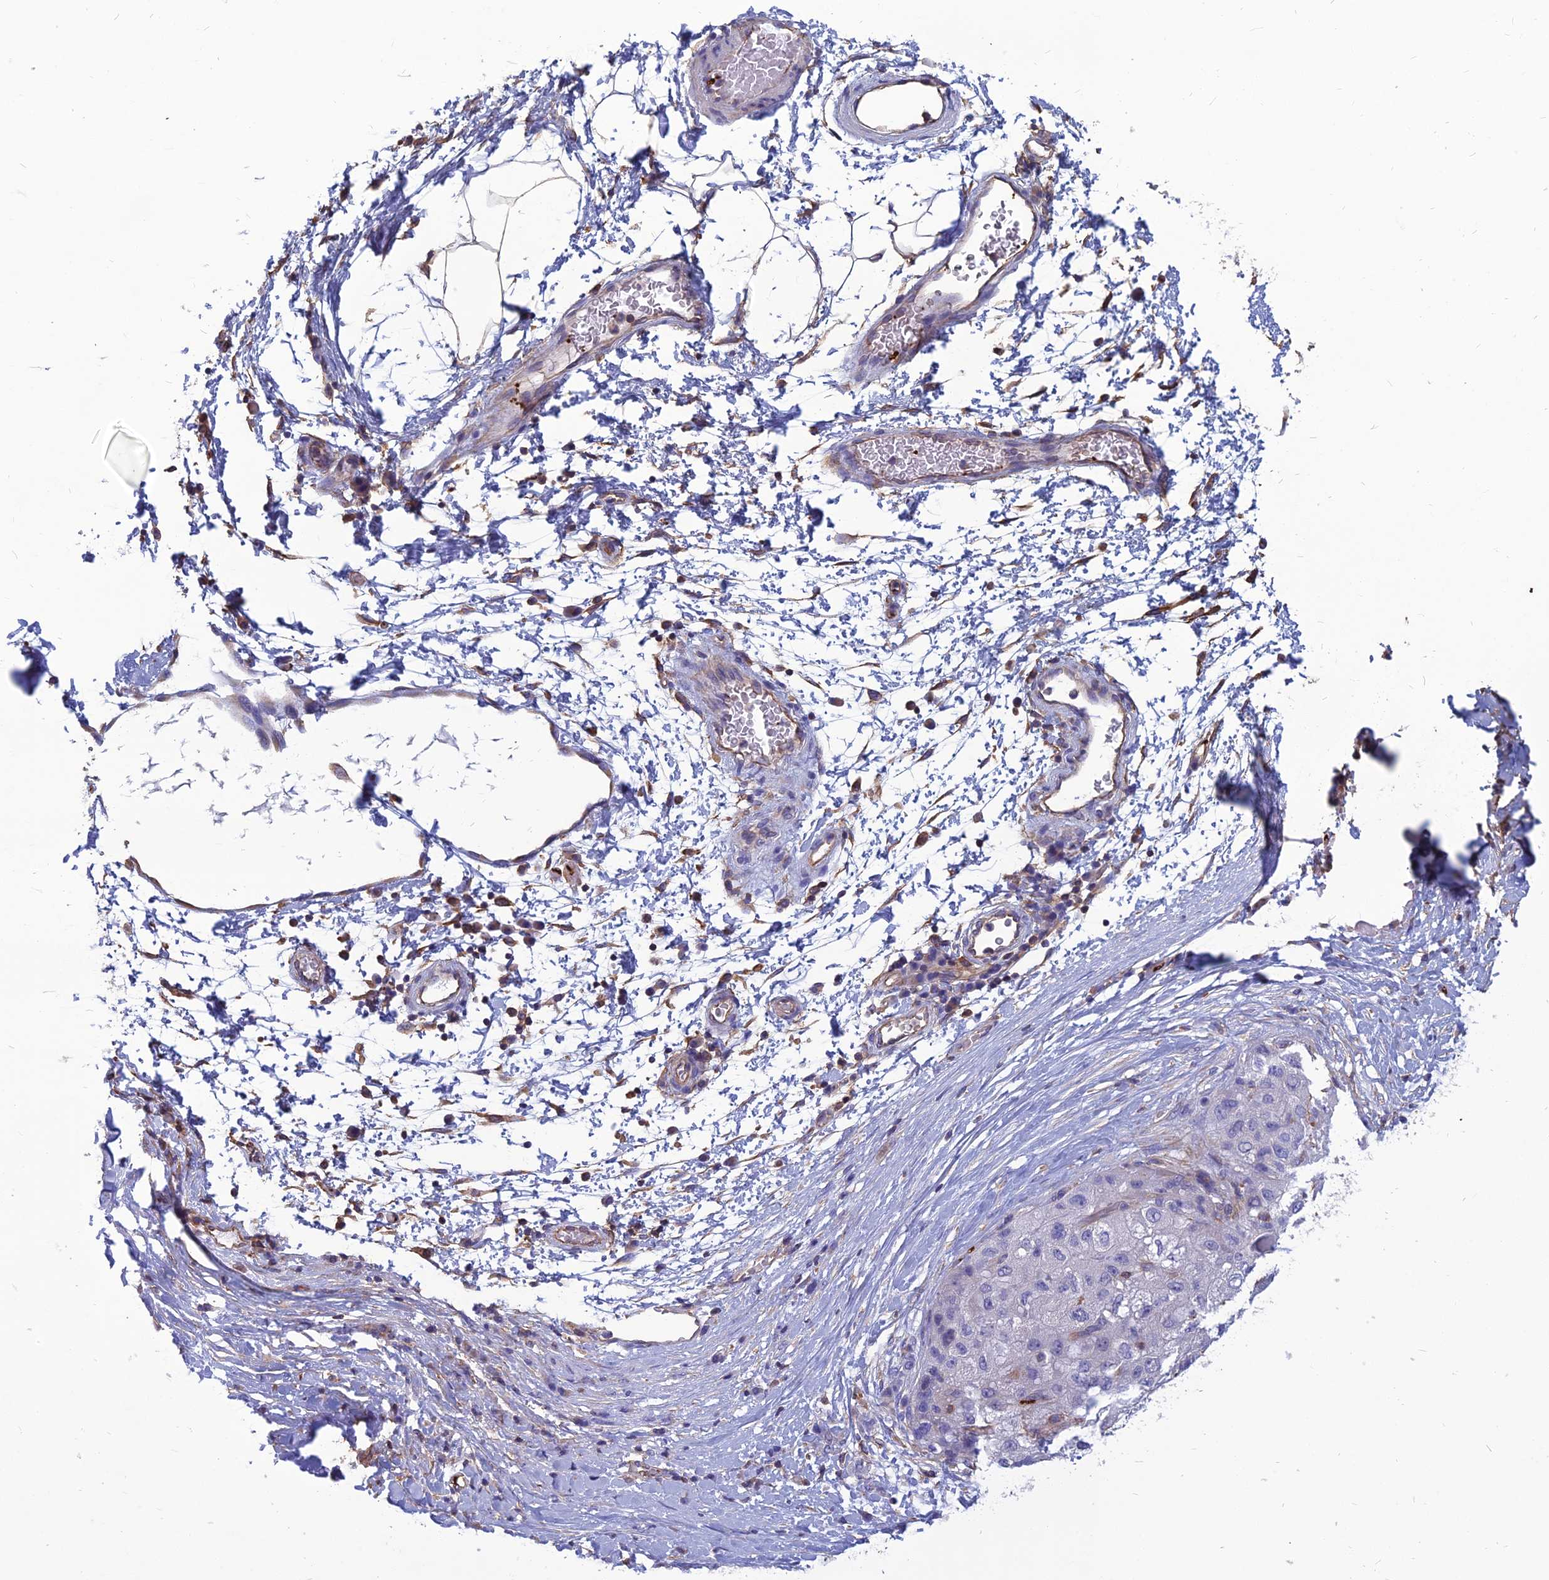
{"staining": {"intensity": "negative", "quantity": "none", "location": "none"}, "tissue": "liver cancer", "cell_type": "Tumor cells", "image_type": "cancer", "snomed": [{"axis": "morphology", "description": "Carcinoma, Hepatocellular, NOS"}, {"axis": "topography", "description": "Liver"}], "caption": "Immunohistochemistry (IHC) image of neoplastic tissue: human liver cancer (hepatocellular carcinoma) stained with DAB (3,3'-diaminobenzidine) displays no significant protein expression in tumor cells.", "gene": "PSMD11", "patient": {"sex": "male", "age": 80}}